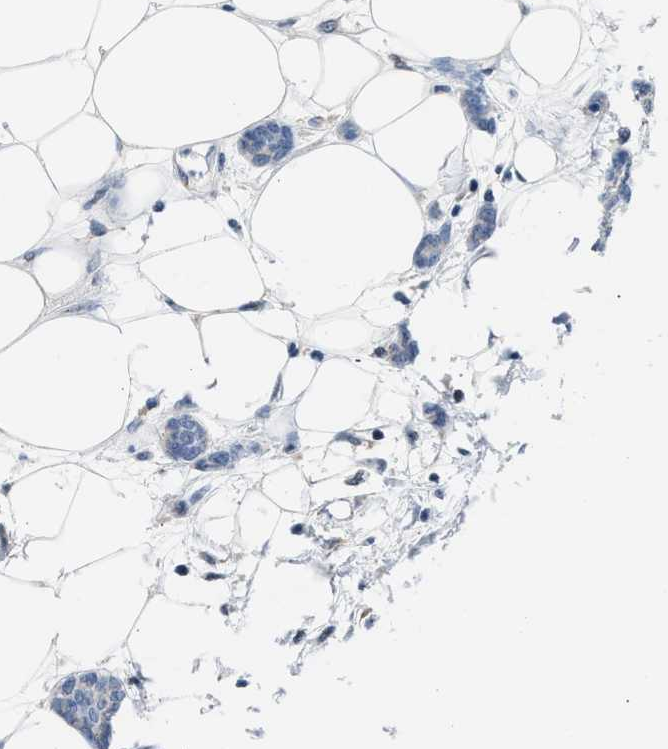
{"staining": {"intensity": "negative", "quantity": "none", "location": "none"}, "tissue": "breast cancer", "cell_type": "Tumor cells", "image_type": "cancer", "snomed": [{"axis": "morphology", "description": "Lobular carcinoma"}, {"axis": "topography", "description": "Skin"}, {"axis": "topography", "description": "Breast"}], "caption": "Immunohistochemistry (IHC) micrograph of breast lobular carcinoma stained for a protein (brown), which reveals no positivity in tumor cells.", "gene": "TERF2IP", "patient": {"sex": "female", "age": 46}}